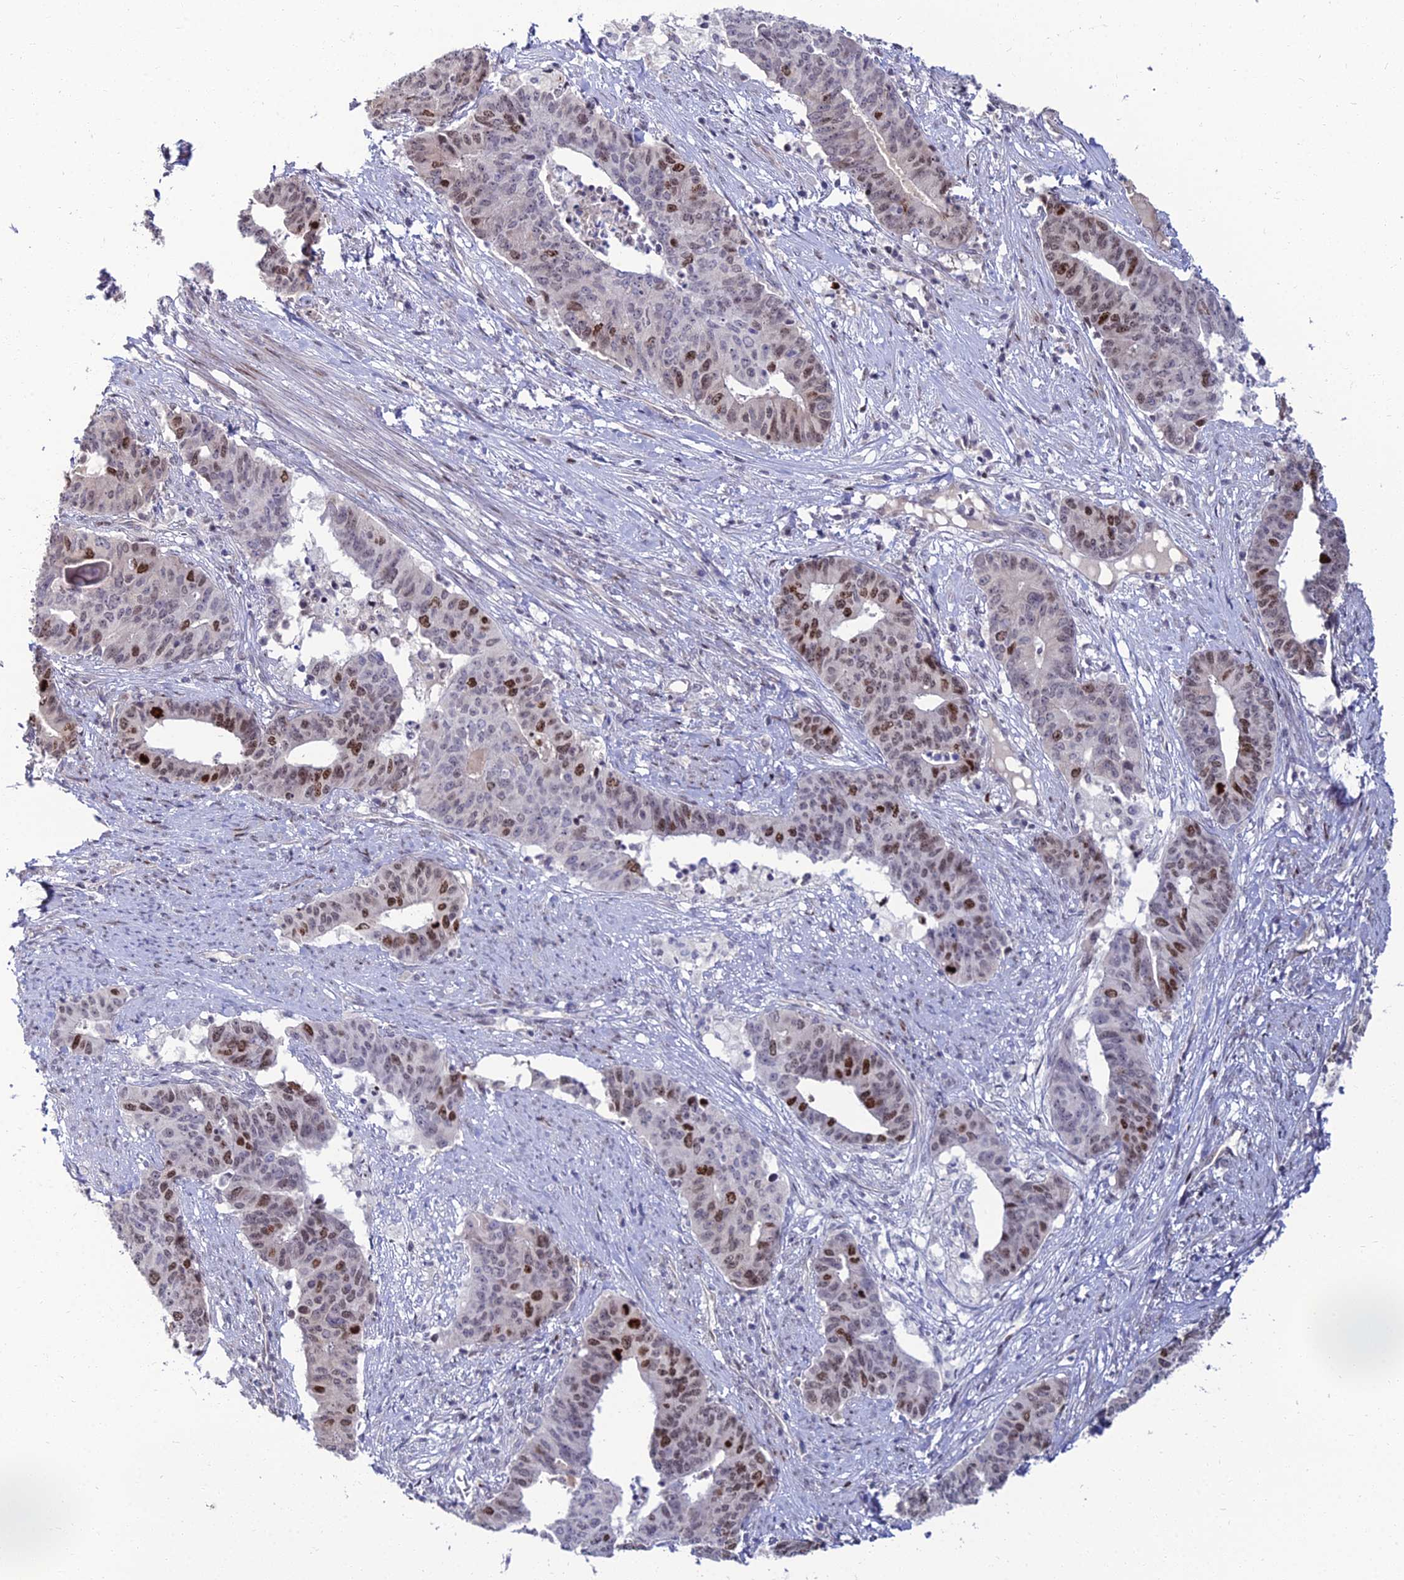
{"staining": {"intensity": "strong", "quantity": "<25%", "location": "nuclear"}, "tissue": "endometrial cancer", "cell_type": "Tumor cells", "image_type": "cancer", "snomed": [{"axis": "morphology", "description": "Adenocarcinoma, NOS"}, {"axis": "topography", "description": "Endometrium"}], "caption": "High-power microscopy captured an IHC micrograph of adenocarcinoma (endometrial), revealing strong nuclear expression in approximately <25% of tumor cells.", "gene": "TAF9B", "patient": {"sex": "female", "age": 59}}